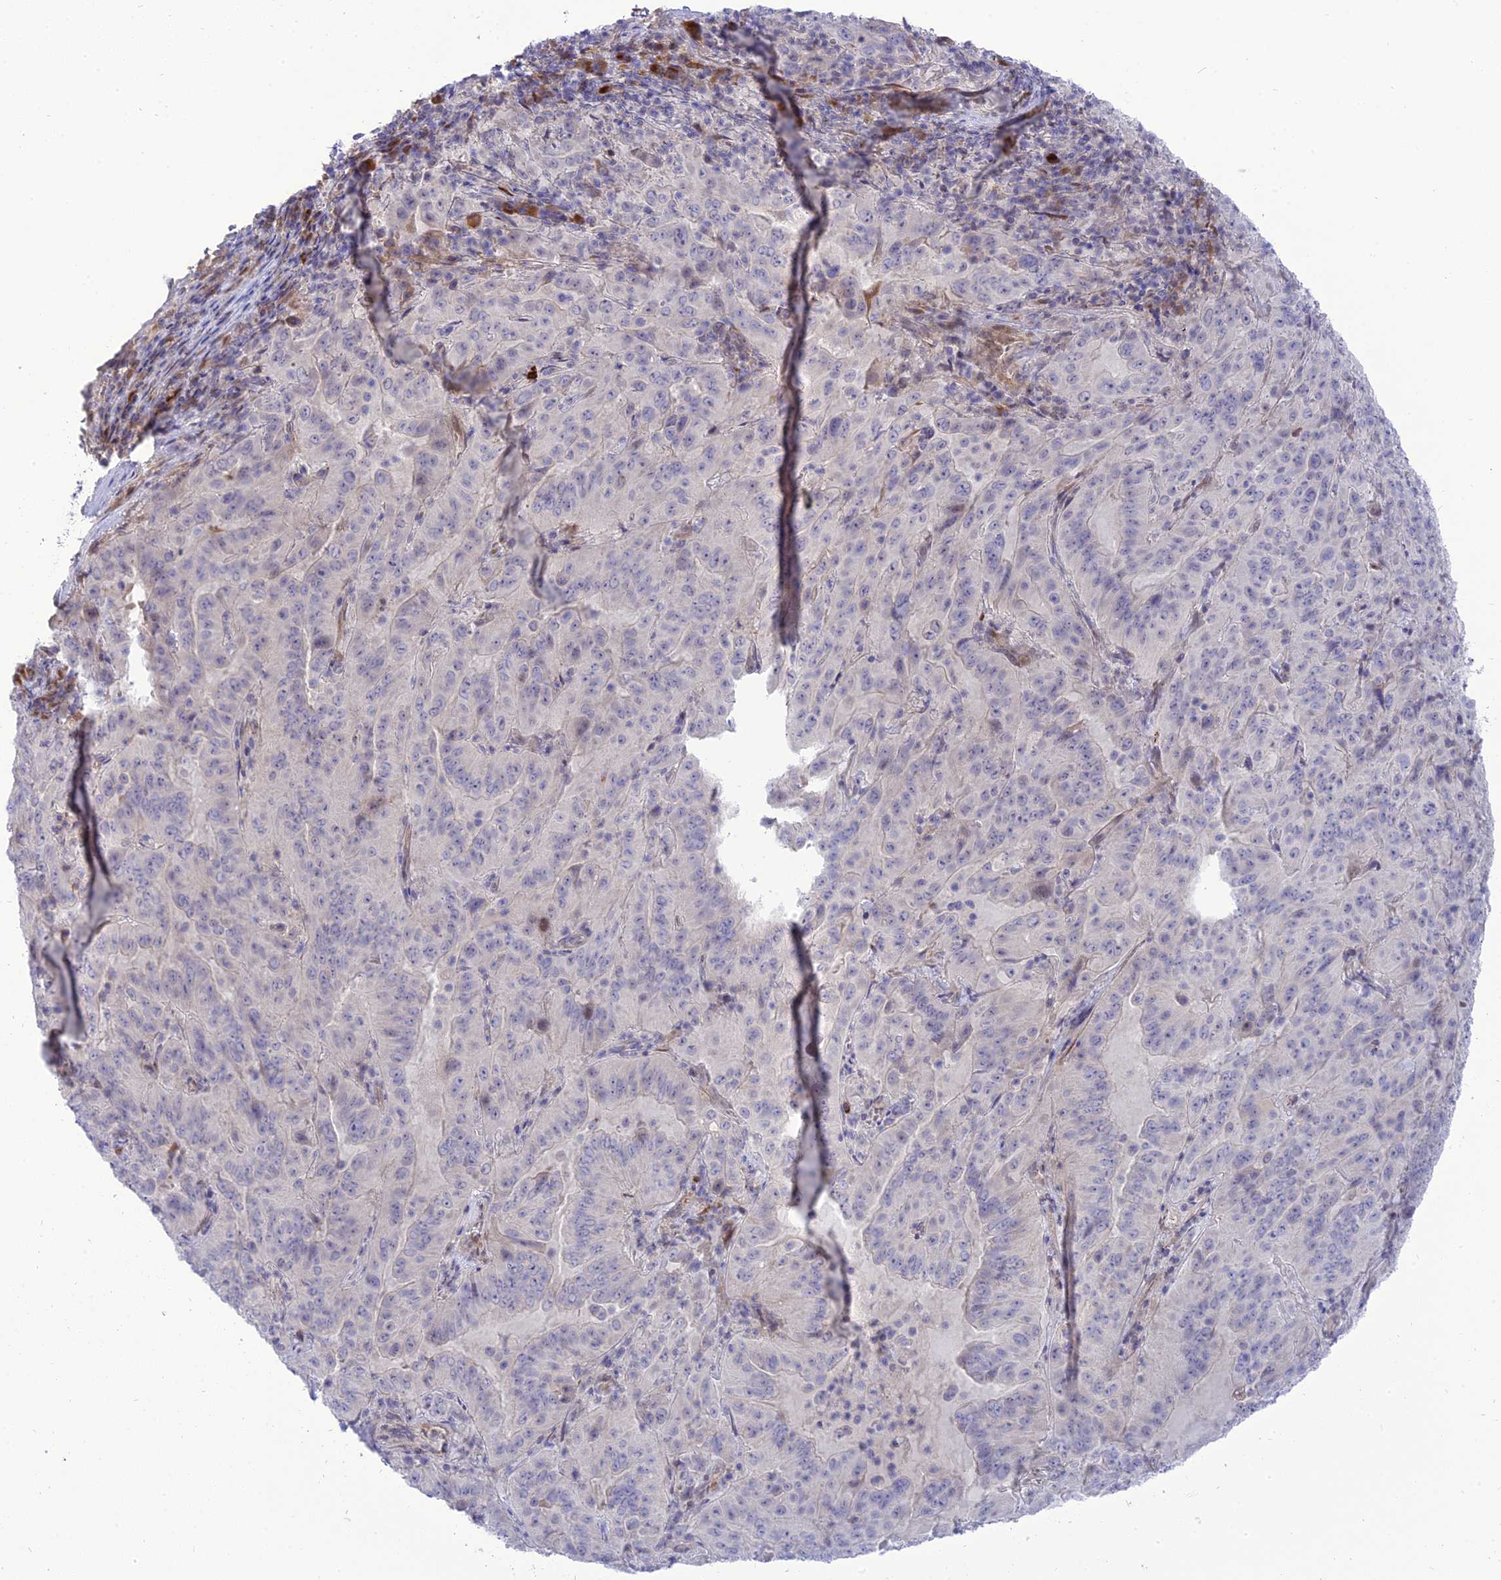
{"staining": {"intensity": "negative", "quantity": "none", "location": "none"}, "tissue": "pancreatic cancer", "cell_type": "Tumor cells", "image_type": "cancer", "snomed": [{"axis": "morphology", "description": "Adenocarcinoma, NOS"}, {"axis": "topography", "description": "Pancreas"}], "caption": "There is no significant positivity in tumor cells of adenocarcinoma (pancreatic).", "gene": "MBD3L1", "patient": {"sex": "male", "age": 63}}